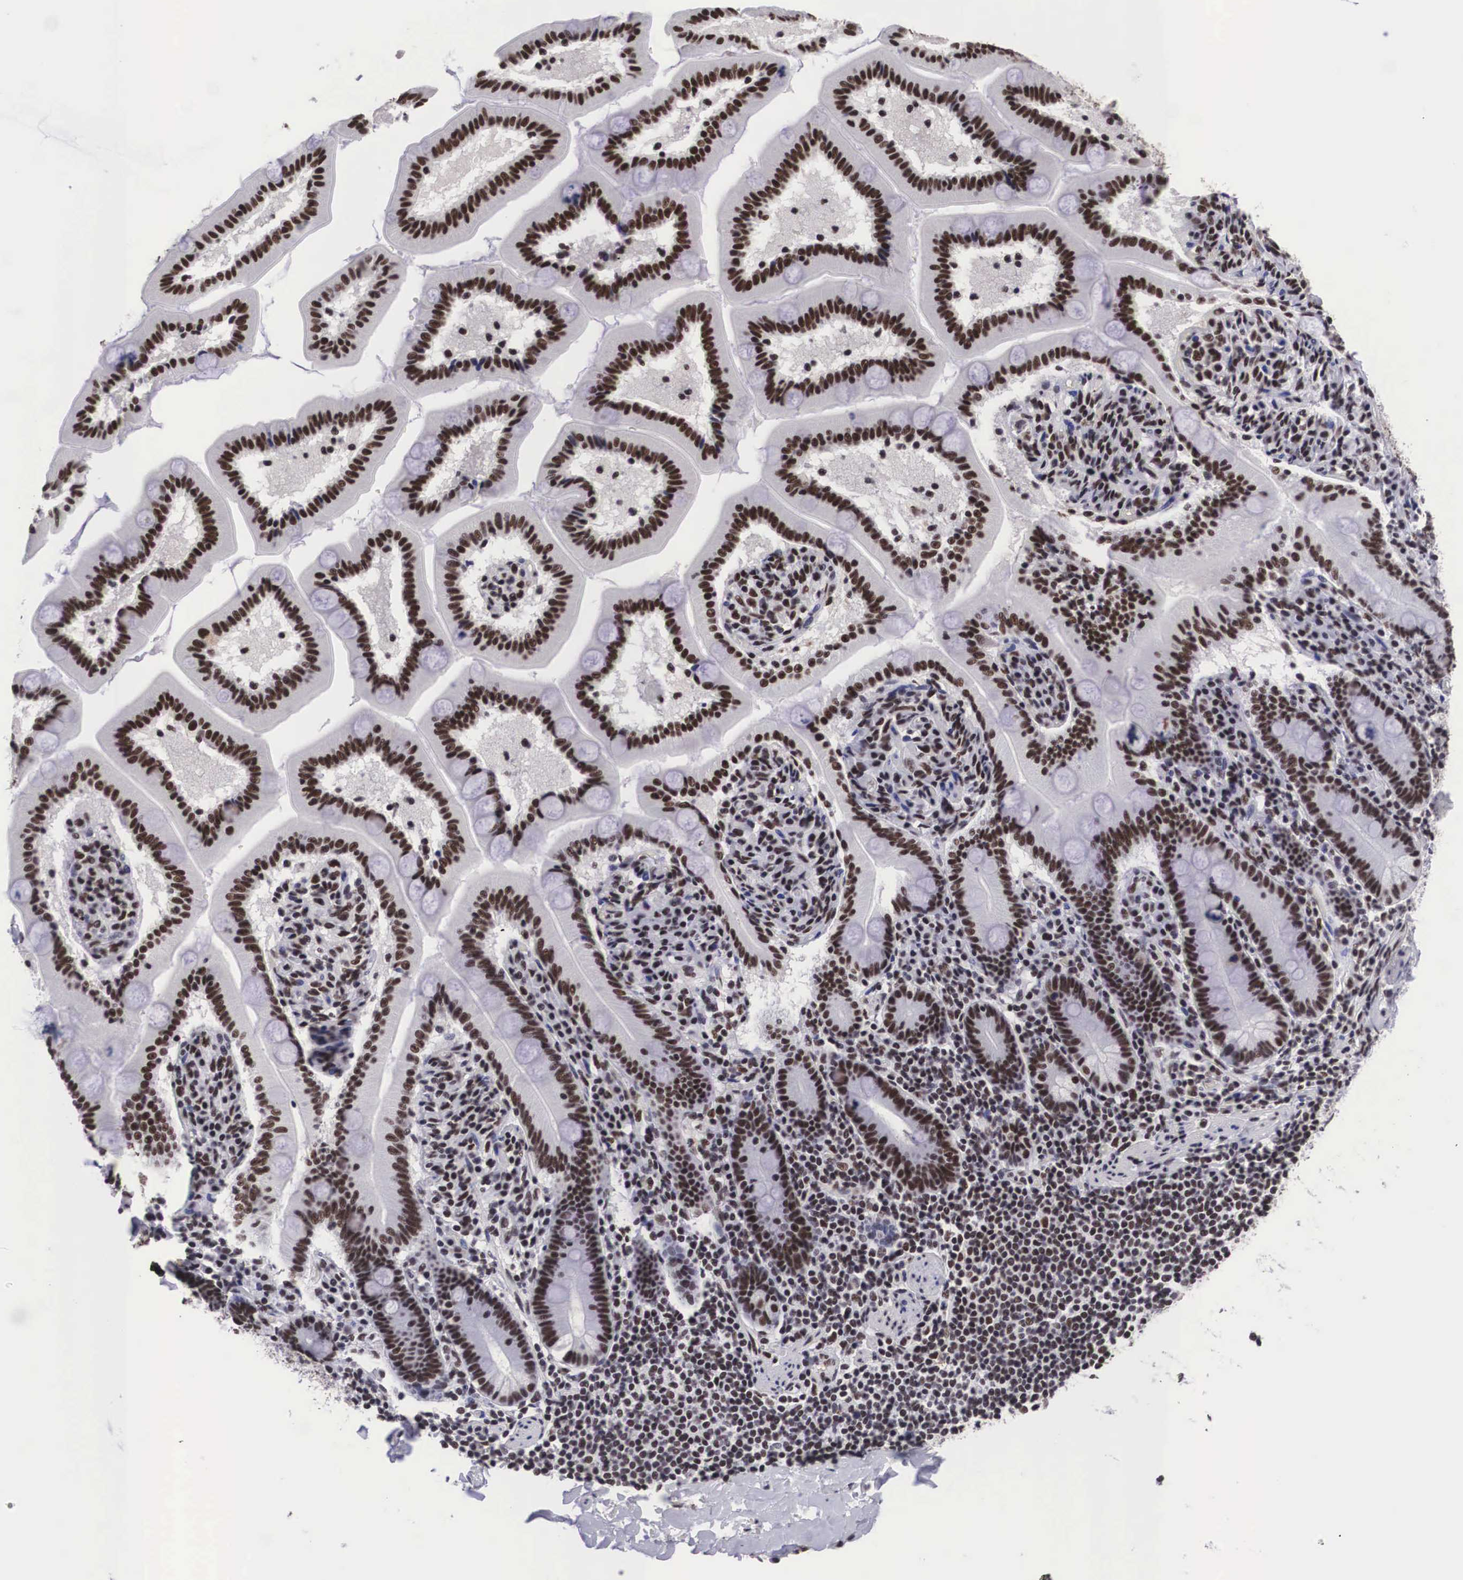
{"staining": {"intensity": "moderate", "quantity": ">75%", "location": "nuclear"}, "tissue": "adipose tissue", "cell_type": "Adipocytes", "image_type": "normal", "snomed": [{"axis": "morphology", "description": "Normal tissue, NOS"}, {"axis": "topography", "description": "Duodenum"}], "caption": "Moderate nuclear expression is present in about >75% of adipocytes in unremarkable adipose tissue. (IHC, brightfield microscopy, high magnification).", "gene": "SF3A1", "patient": {"sex": "male", "age": 63}}